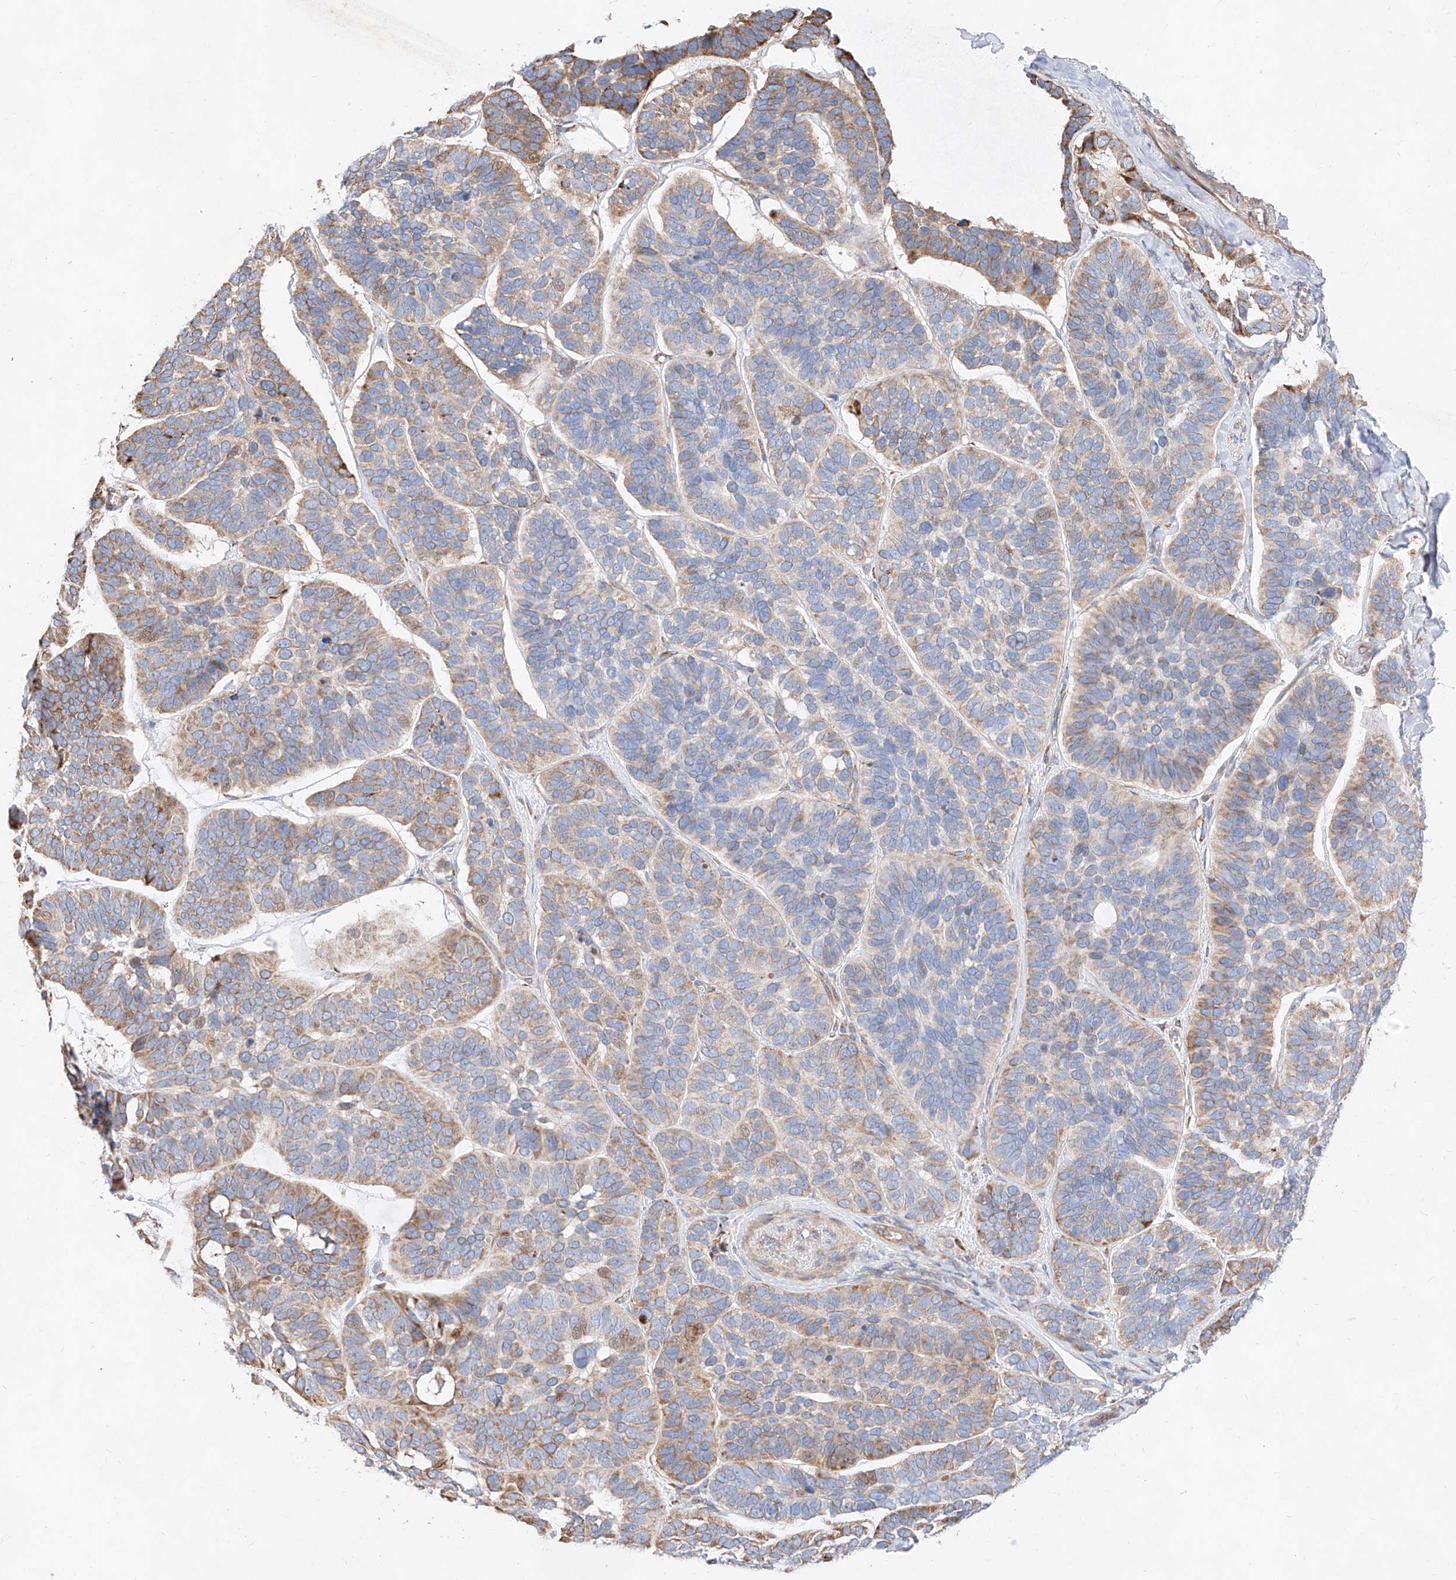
{"staining": {"intensity": "moderate", "quantity": "25%-75%", "location": "cytoplasmic/membranous"}, "tissue": "skin cancer", "cell_type": "Tumor cells", "image_type": "cancer", "snomed": [{"axis": "morphology", "description": "Basal cell carcinoma"}, {"axis": "topography", "description": "Skin"}], "caption": "There is medium levels of moderate cytoplasmic/membranous expression in tumor cells of skin basal cell carcinoma, as demonstrated by immunohistochemical staining (brown color).", "gene": "ATP9B", "patient": {"sex": "male", "age": 62}}